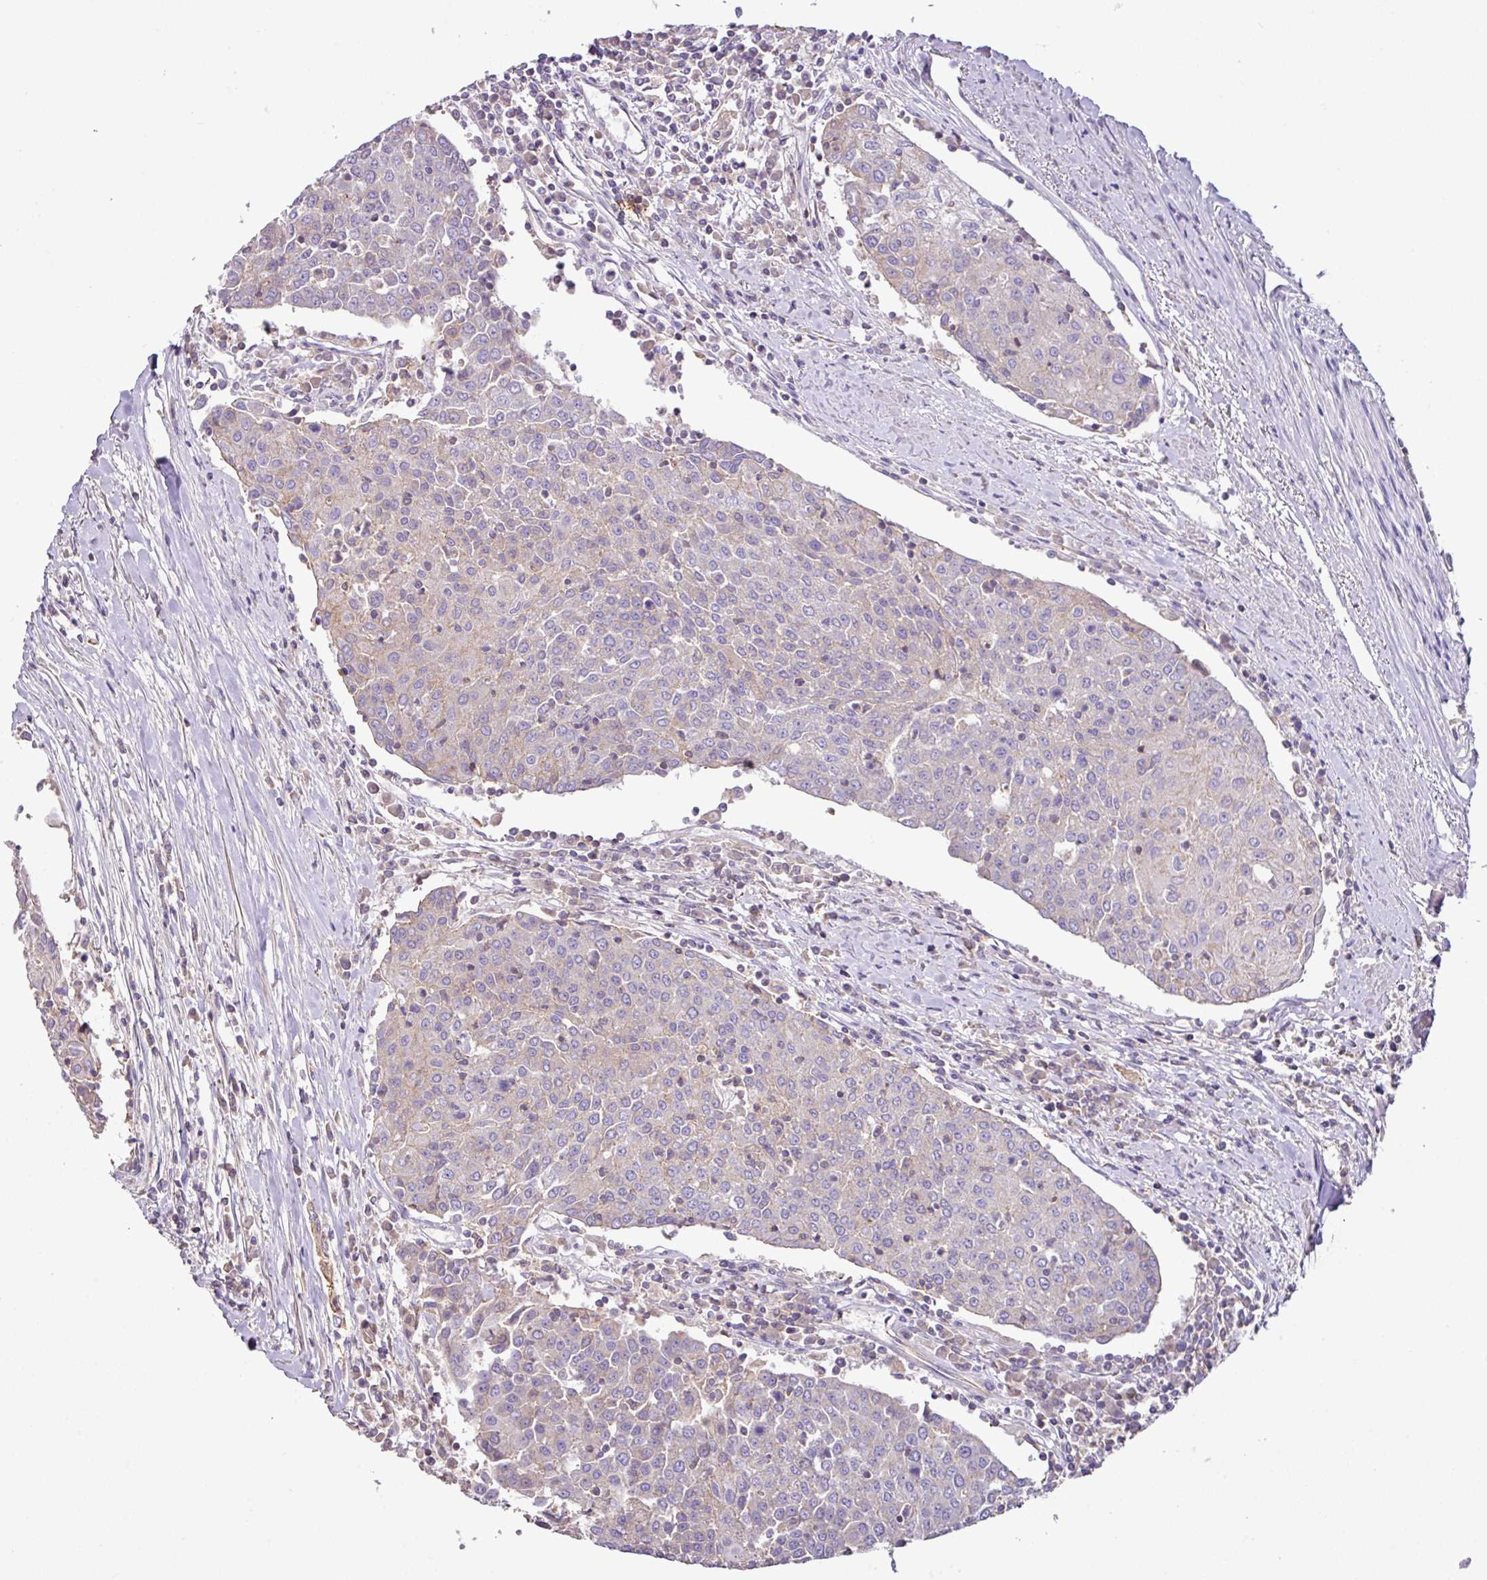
{"staining": {"intensity": "negative", "quantity": "none", "location": "none"}, "tissue": "urothelial cancer", "cell_type": "Tumor cells", "image_type": "cancer", "snomed": [{"axis": "morphology", "description": "Urothelial carcinoma, High grade"}, {"axis": "topography", "description": "Urinary bladder"}], "caption": "This micrograph is of urothelial cancer stained with IHC to label a protein in brown with the nuclei are counter-stained blue. There is no expression in tumor cells.", "gene": "AGR3", "patient": {"sex": "female", "age": 85}}